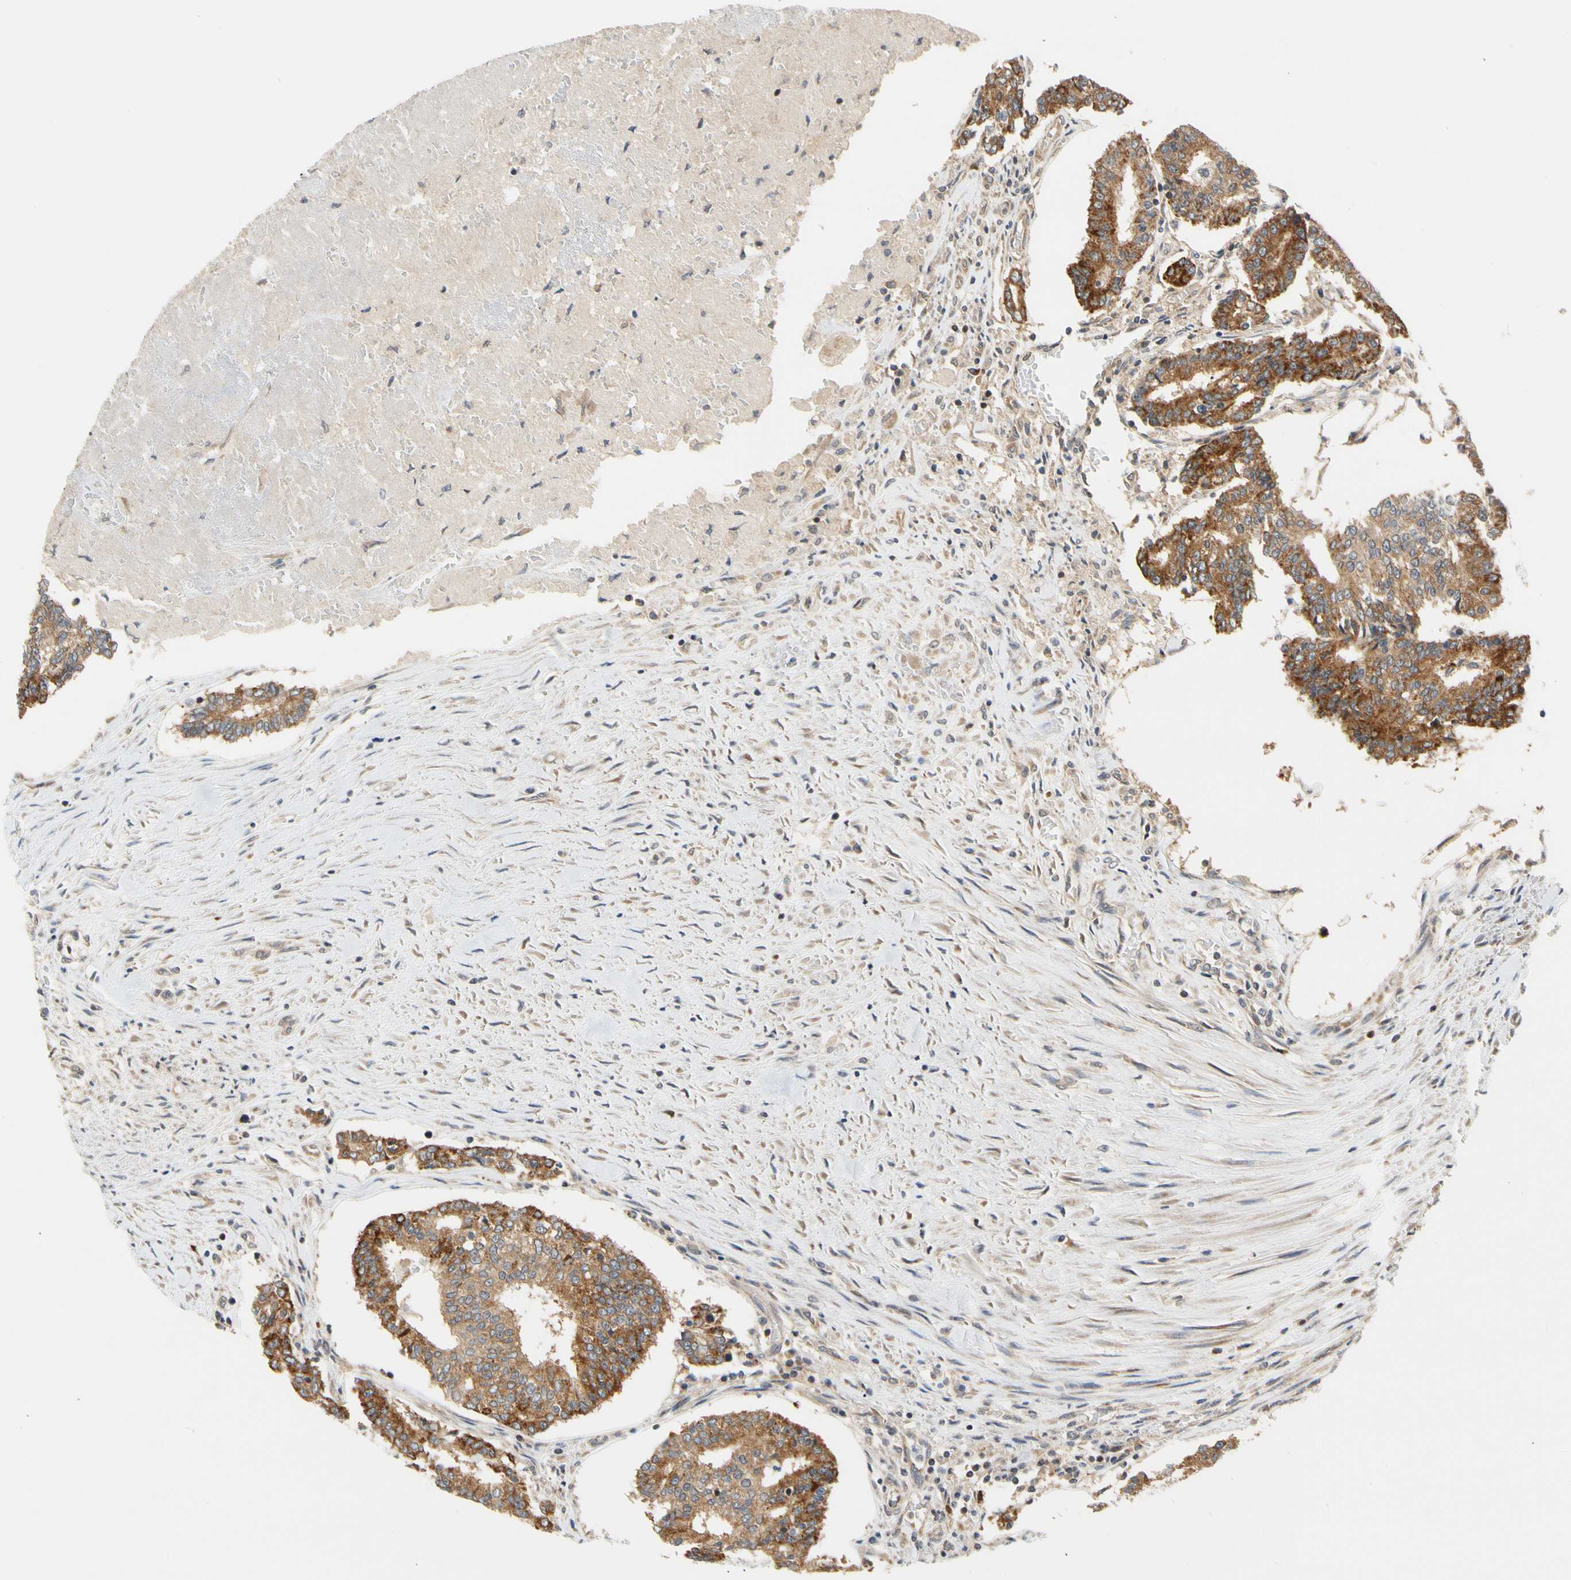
{"staining": {"intensity": "moderate", "quantity": ">75%", "location": "cytoplasmic/membranous"}, "tissue": "prostate cancer", "cell_type": "Tumor cells", "image_type": "cancer", "snomed": [{"axis": "morphology", "description": "Adenocarcinoma, High grade"}, {"axis": "topography", "description": "Prostate"}], "caption": "A histopathology image showing moderate cytoplasmic/membranous positivity in about >75% of tumor cells in prostate cancer (adenocarcinoma (high-grade)), as visualized by brown immunohistochemical staining.", "gene": "ANKHD1", "patient": {"sex": "male", "age": 55}}